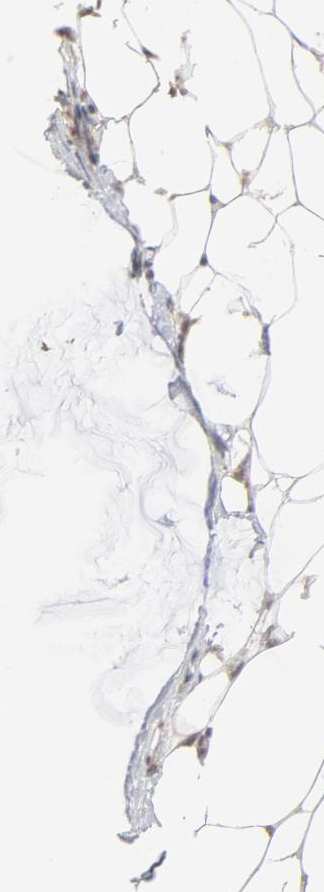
{"staining": {"intensity": "weak", "quantity": ">75%", "location": "cytoplasmic/membranous,nuclear"}, "tissue": "breast cancer", "cell_type": "Tumor cells", "image_type": "cancer", "snomed": [{"axis": "morphology", "description": "Duct carcinoma"}, {"axis": "topography", "description": "Breast"}], "caption": "Brown immunohistochemical staining in human breast intraductal carcinoma reveals weak cytoplasmic/membranous and nuclear positivity in approximately >75% of tumor cells.", "gene": "ARIH1", "patient": {"sex": "female", "age": 93}}